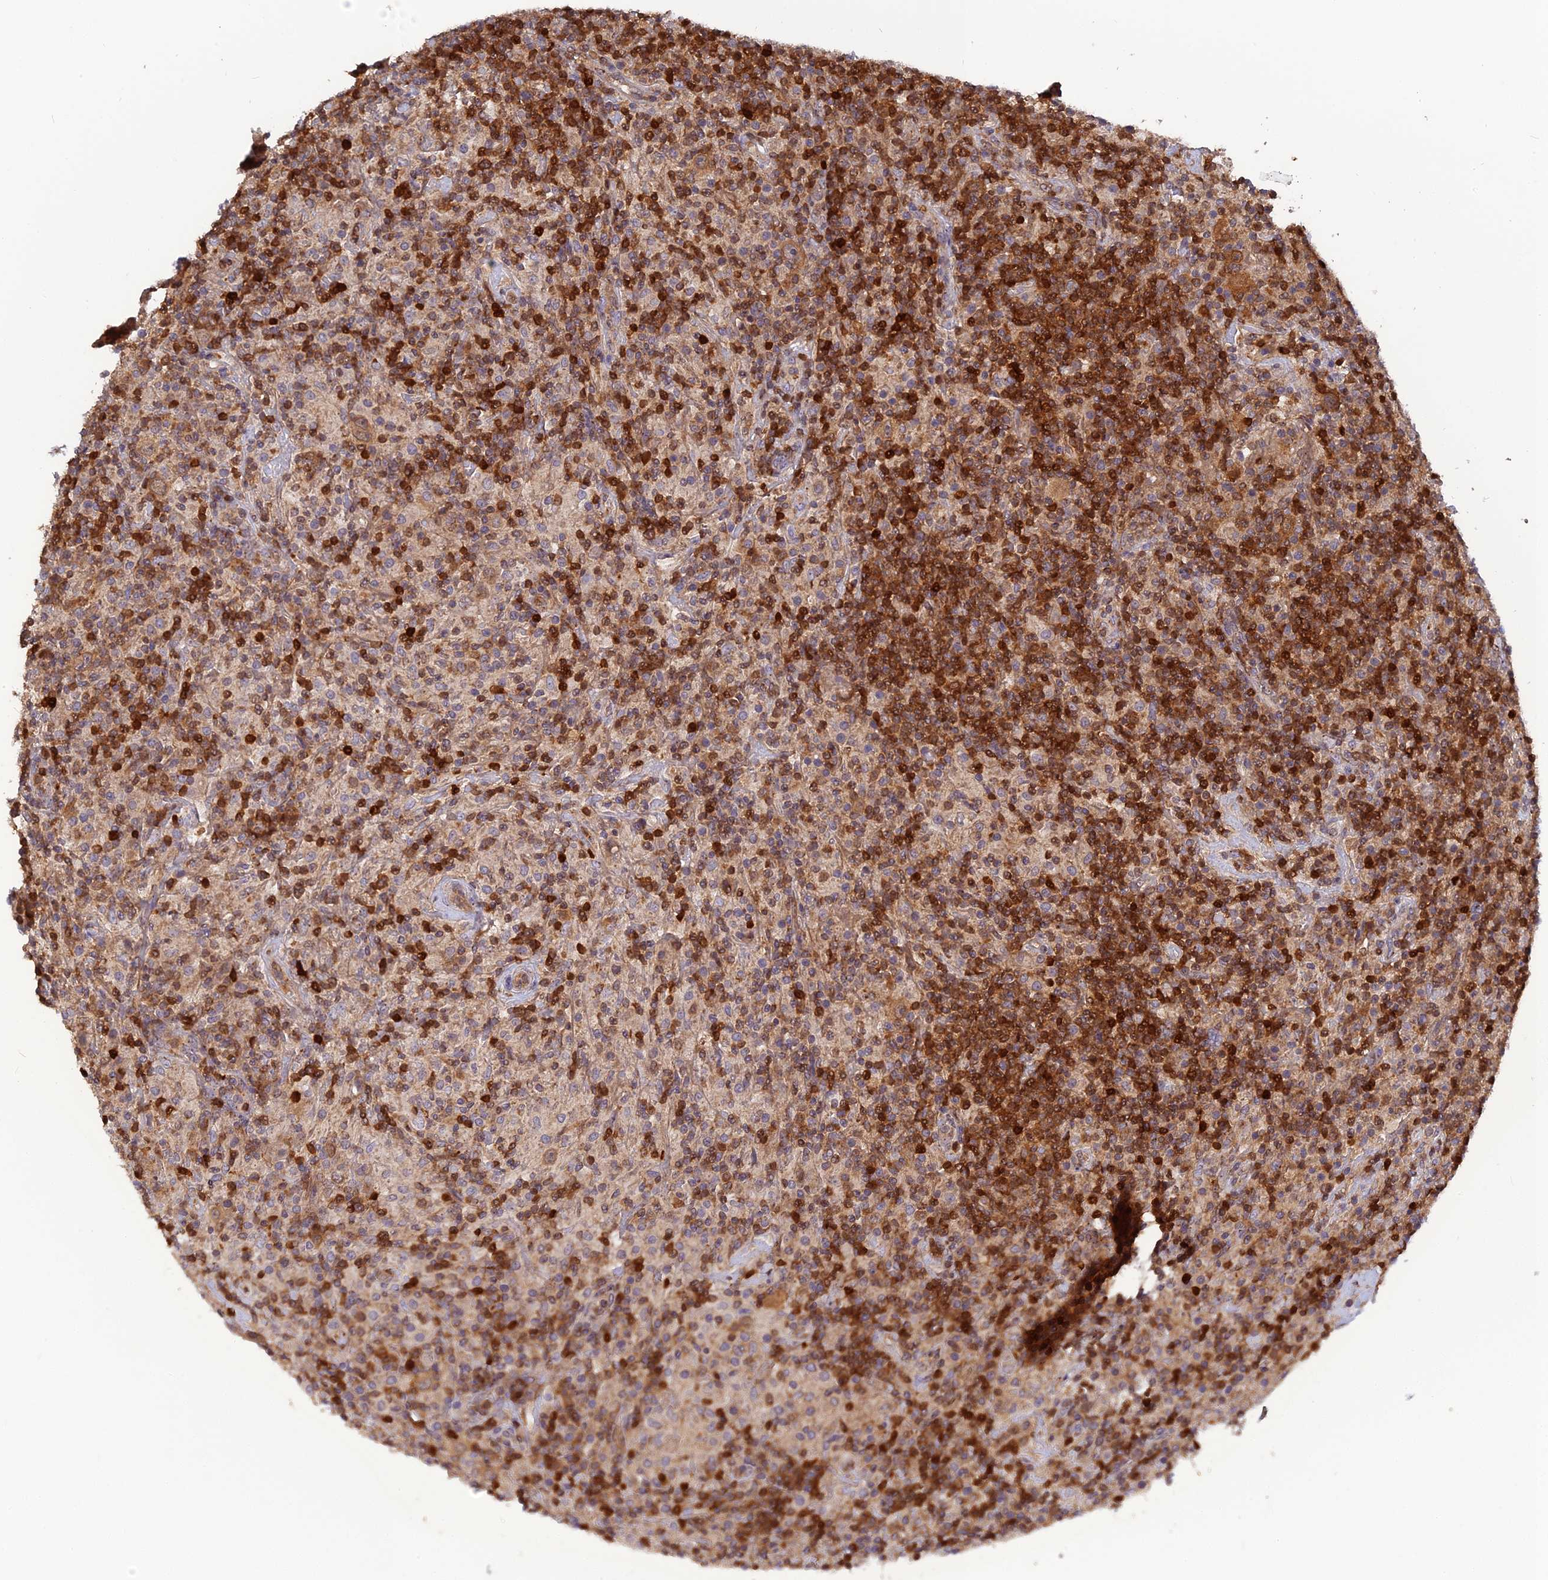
{"staining": {"intensity": "moderate", "quantity": ">75%", "location": "cytoplasmic/membranous"}, "tissue": "lymphoma", "cell_type": "Tumor cells", "image_type": "cancer", "snomed": [{"axis": "morphology", "description": "Hodgkin's disease, NOS"}, {"axis": "topography", "description": "Lymph node"}], "caption": "Human lymphoma stained with a brown dye displays moderate cytoplasmic/membranous positive expression in approximately >75% of tumor cells.", "gene": "RPIA", "patient": {"sex": "male", "age": 70}}